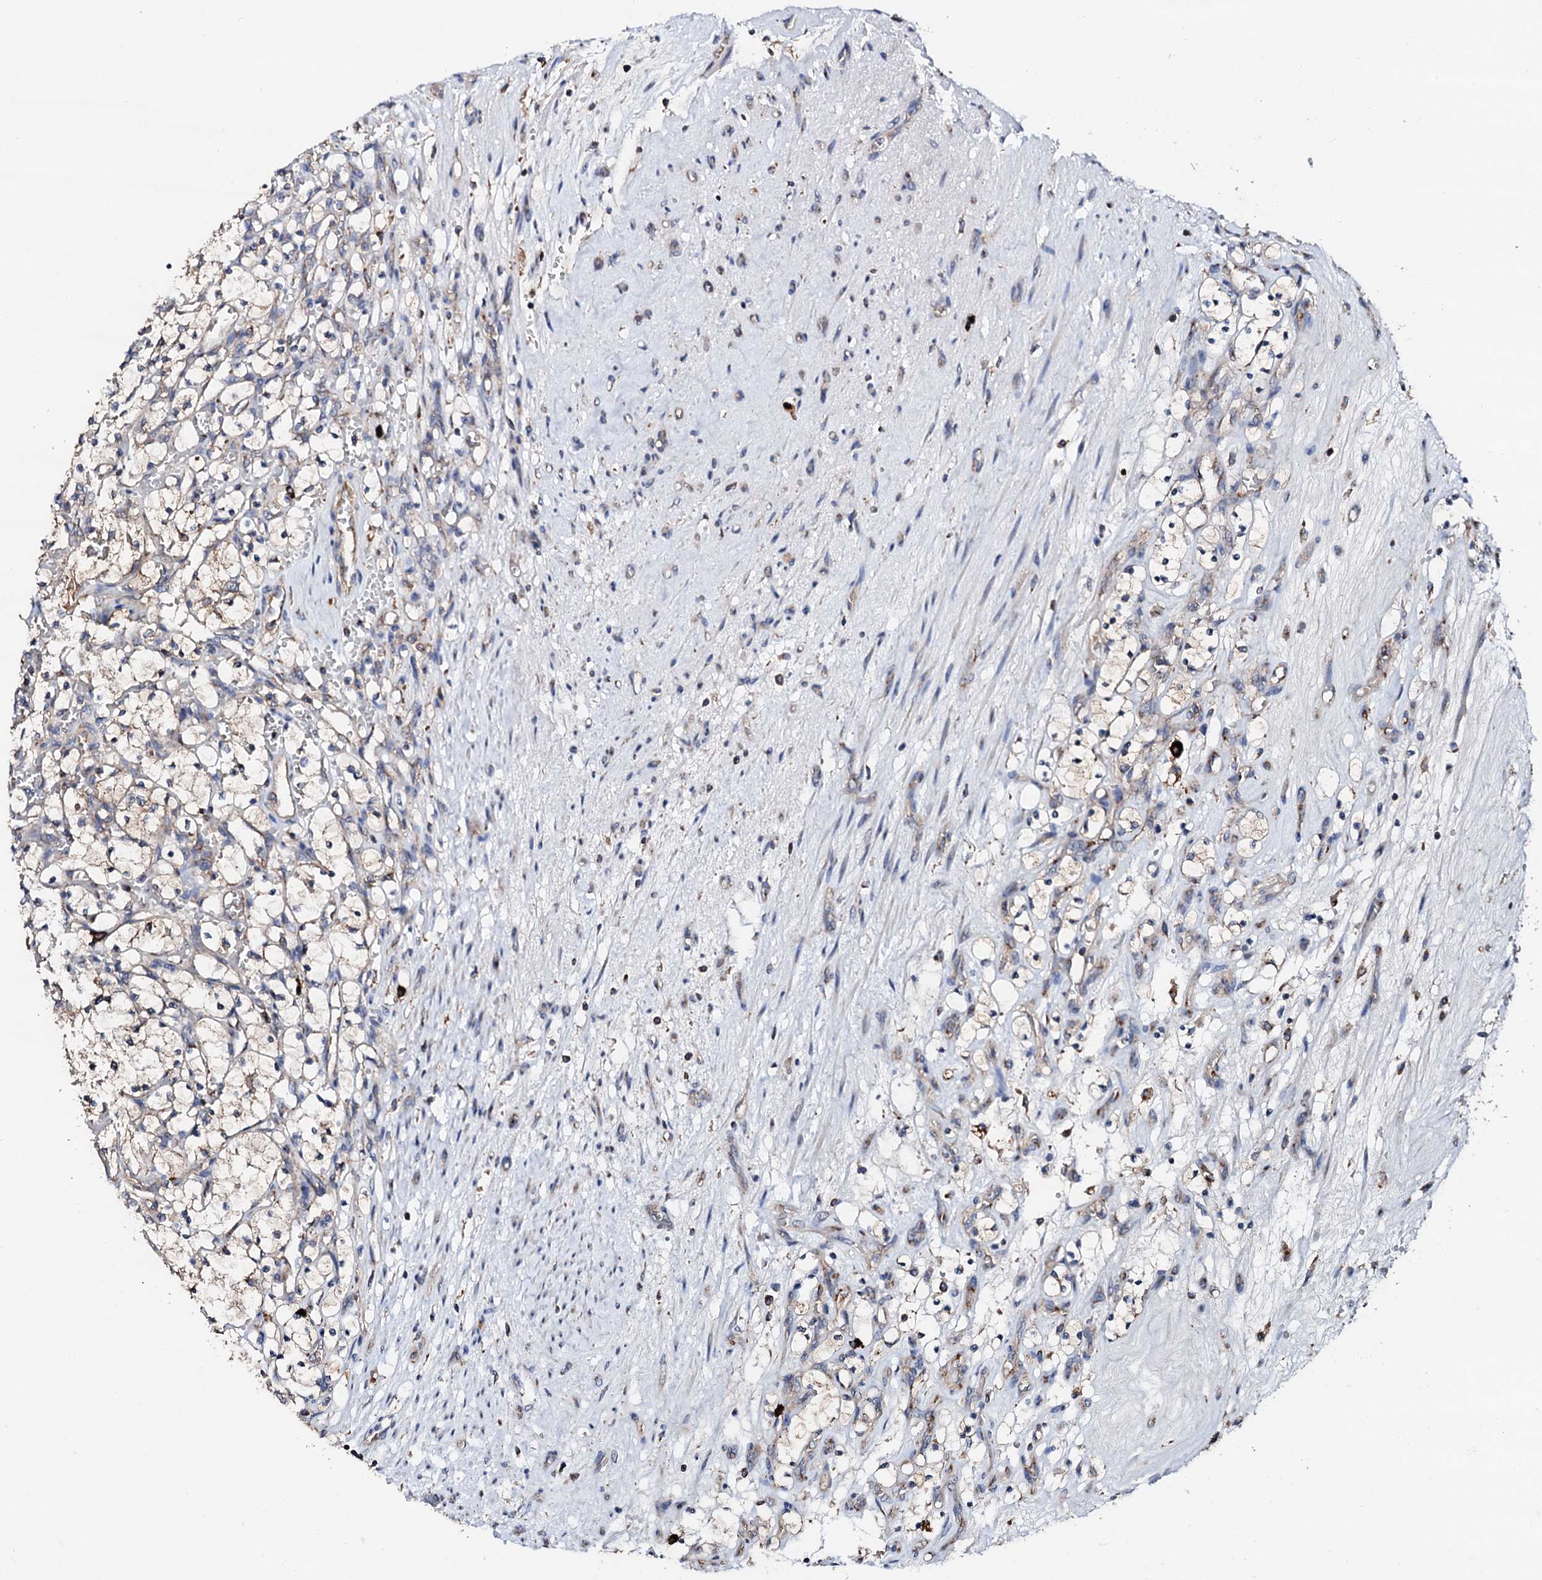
{"staining": {"intensity": "weak", "quantity": "<25%", "location": "cytoplasmic/membranous"}, "tissue": "renal cancer", "cell_type": "Tumor cells", "image_type": "cancer", "snomed": [{"axis": "morphology", "description": "Adenocarcinoma, NOS"}, {"axis": "topography", "description": "Kidney"}], "caption": "Tumor cells are negative for brown protein staining in renal adenocarcinoma.", "gene": "ST3GAL1", "patient": {"sex": "female", "age": 69}}